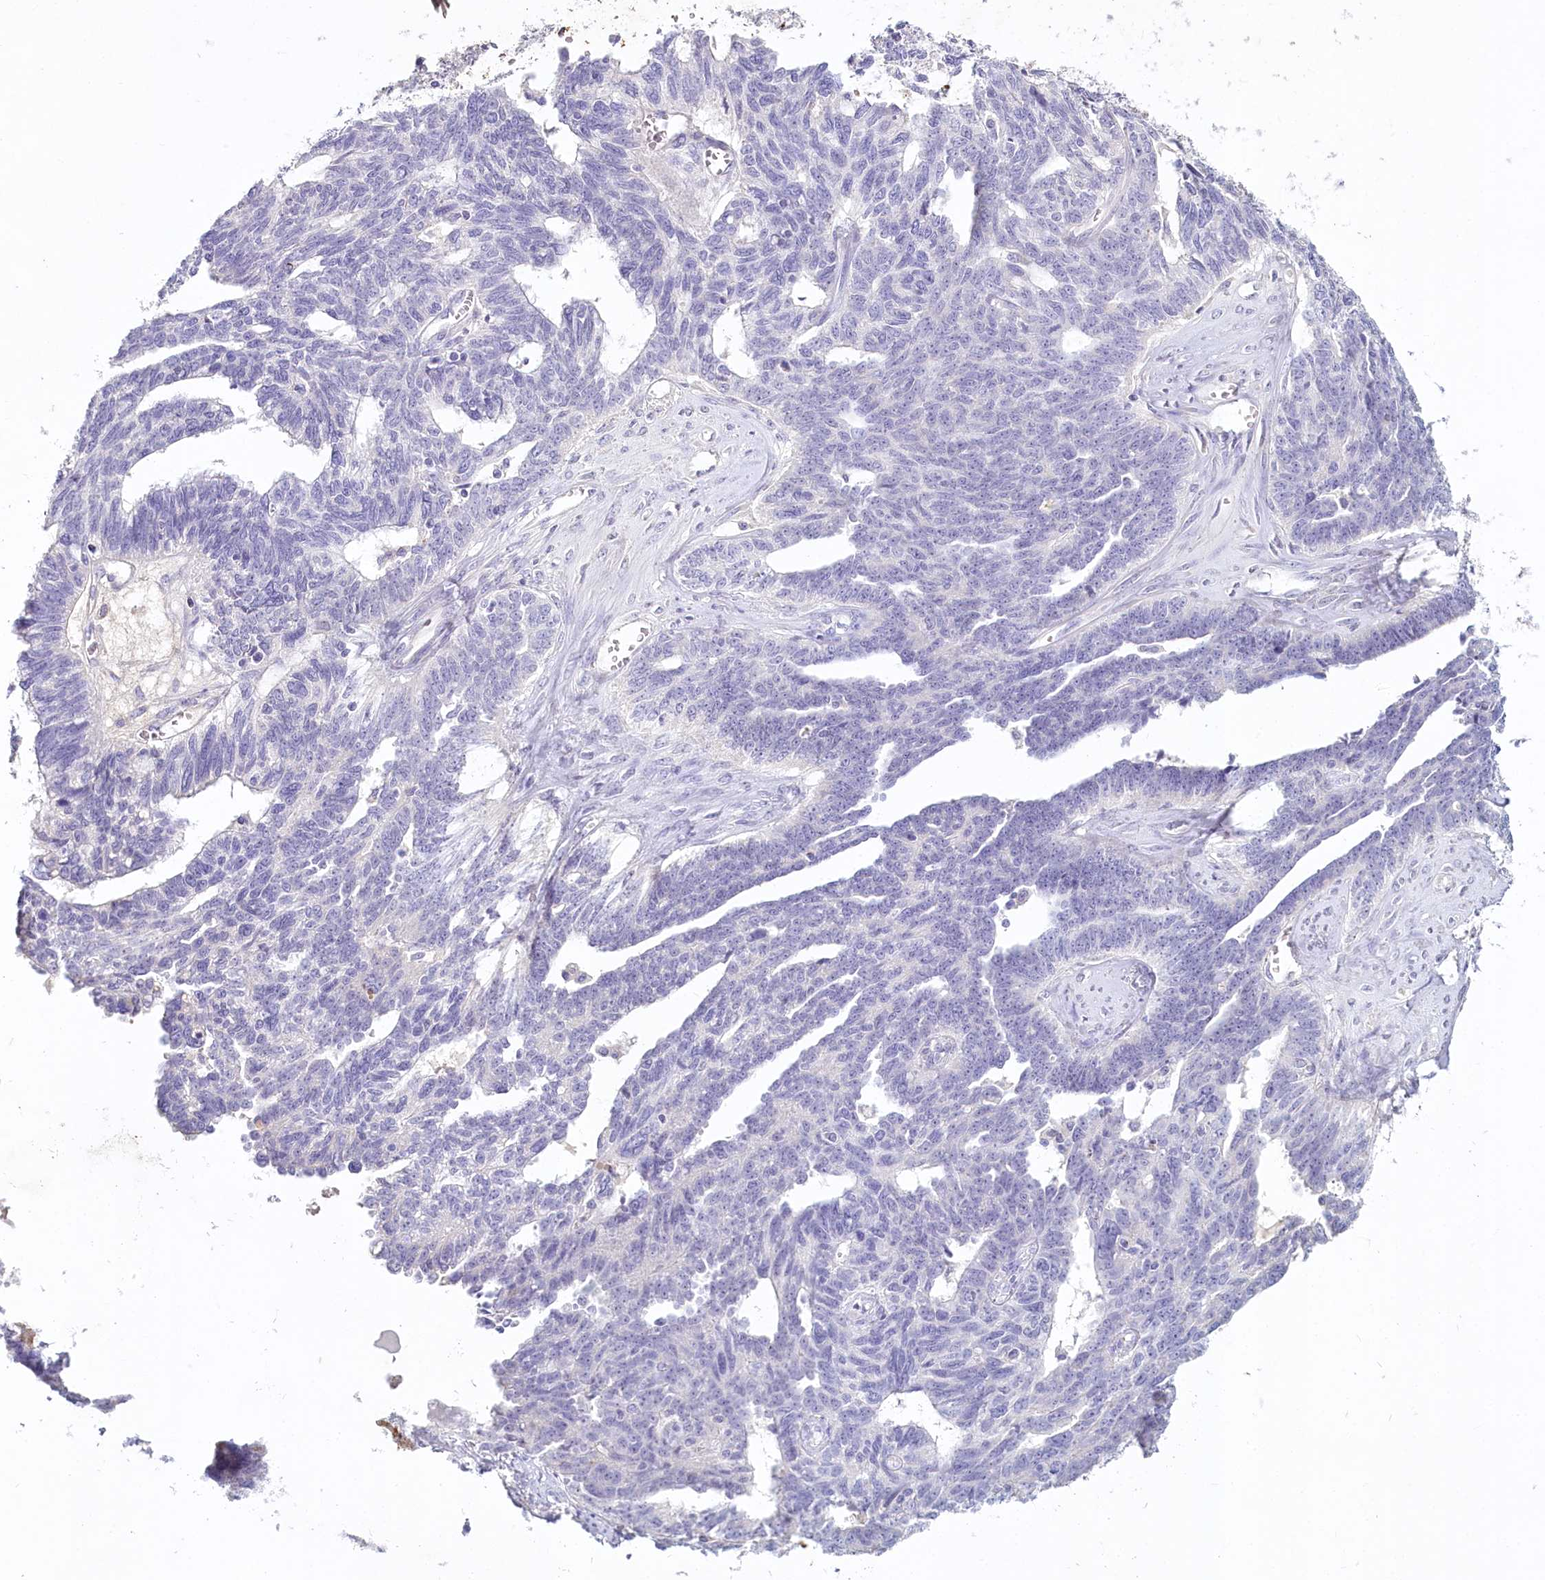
{"staining": {"intensity": "negative", "quantity": "none", "location": "none"}, "tissue": "ovarian cancer", "cell_type": "Tumor cells", "image_type": "cancer", "snomed": [{"axis": "morphology", "description": "Cystadenocarcinoma, serous, NOS"}, {"axis": "topography", "description": "Ovary"}], "caption": "Ovarian cancer (serous cystadenocarcinoma) was stained to show a protein in brown. There is no significant staining in tumor cells.", "gene": "HPD", "patient": {"sex": "female", "age": 79}}